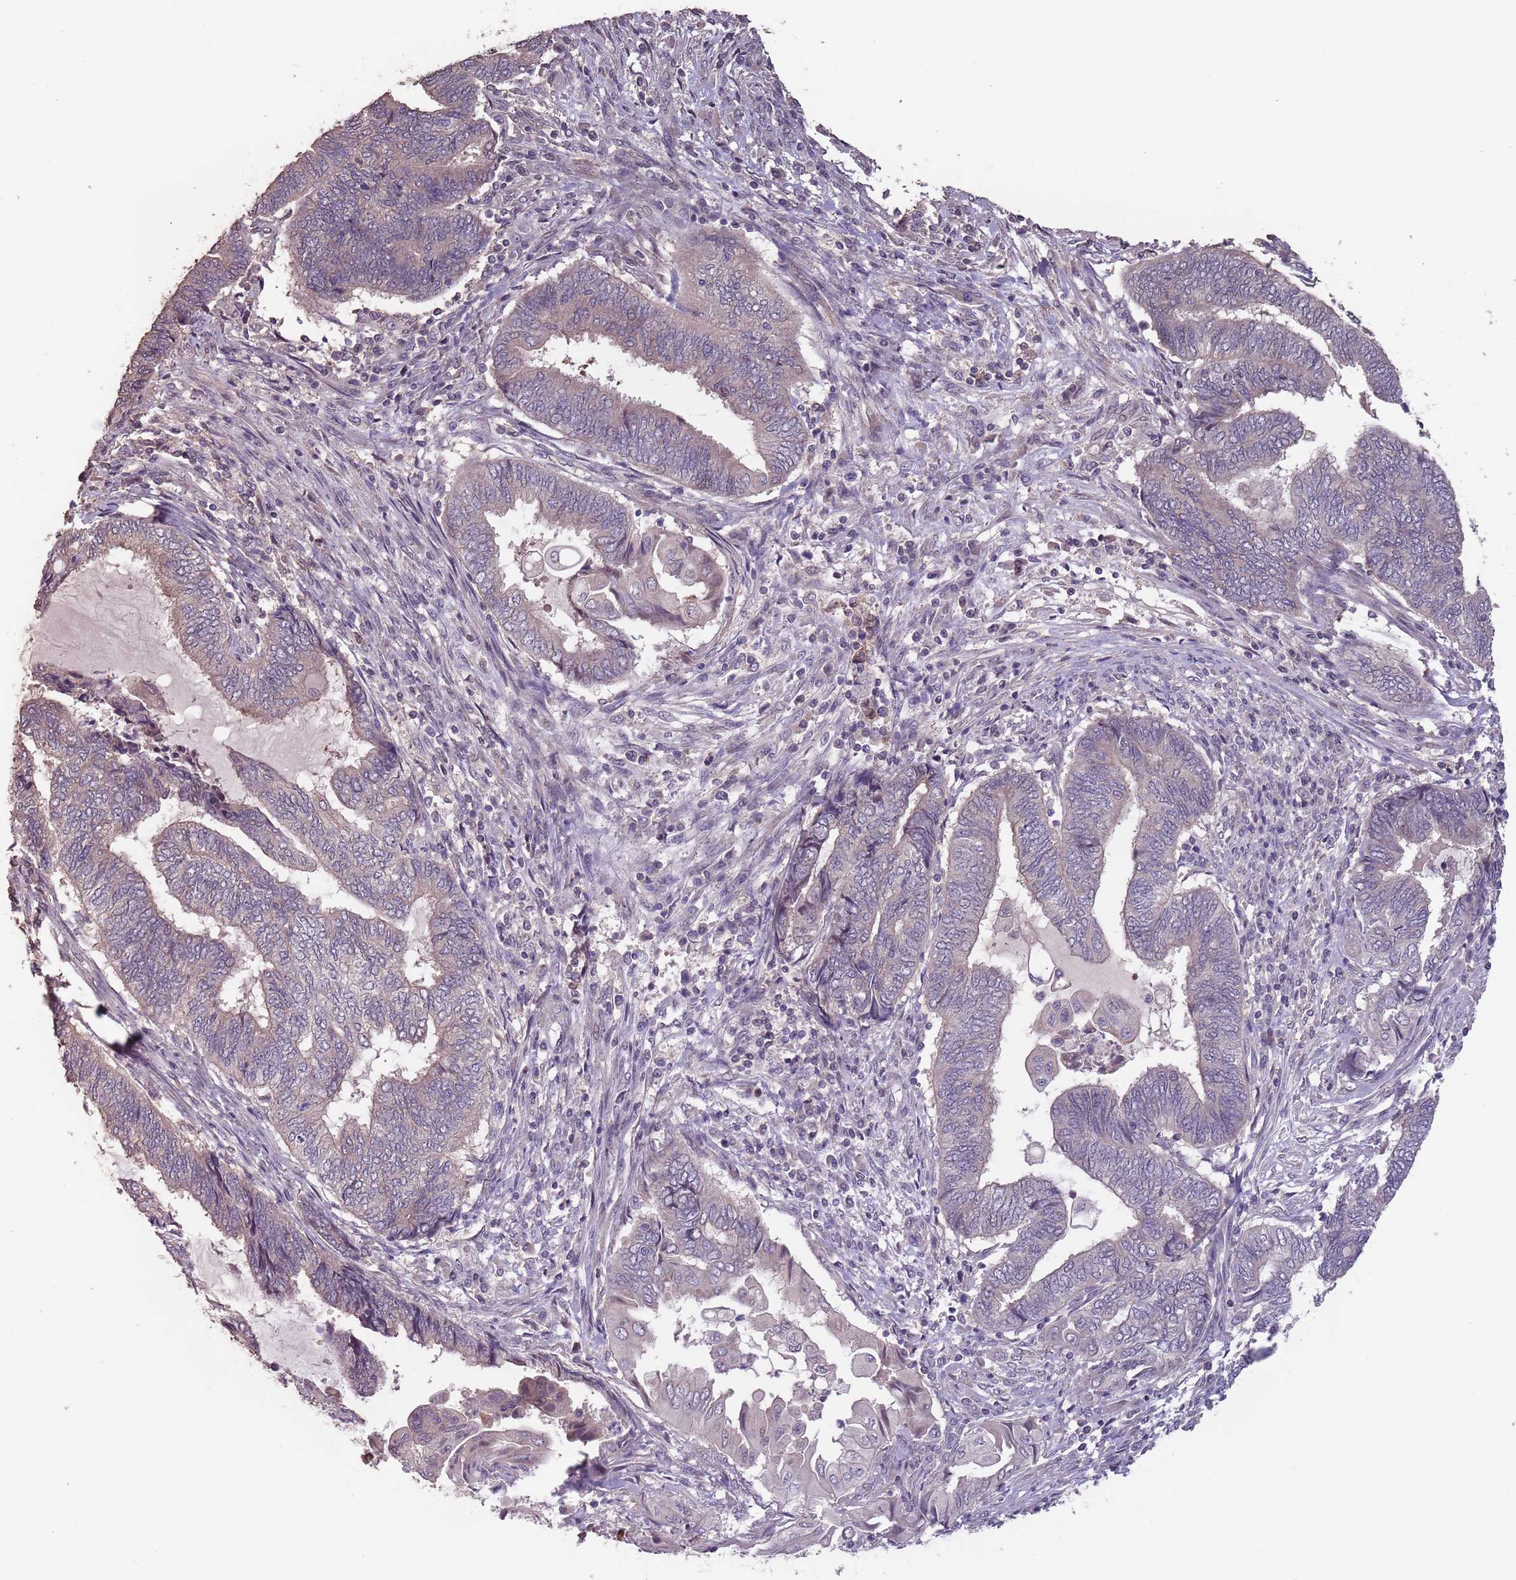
{"staining": {"intensity": "weak", "quantity": "<25%", "location": "cytoplasmic/membranous"}, "tissue": "endometrial cancer", "cell_type": "Tumor cells", "image_type": "cancer", "snomed": [{"axis": "morphology", "description": "Adenocarcinoma, NOS"}, {"axis": "topography", "description": "Uterus"}, {"axis": "topography", "description": "Endometrium"}], "caption": "There is no significant positivity in tumor cells of endometrial cancer.", "gene": "MBD3L1", "patient": {"sex": "female", "age": 70}}